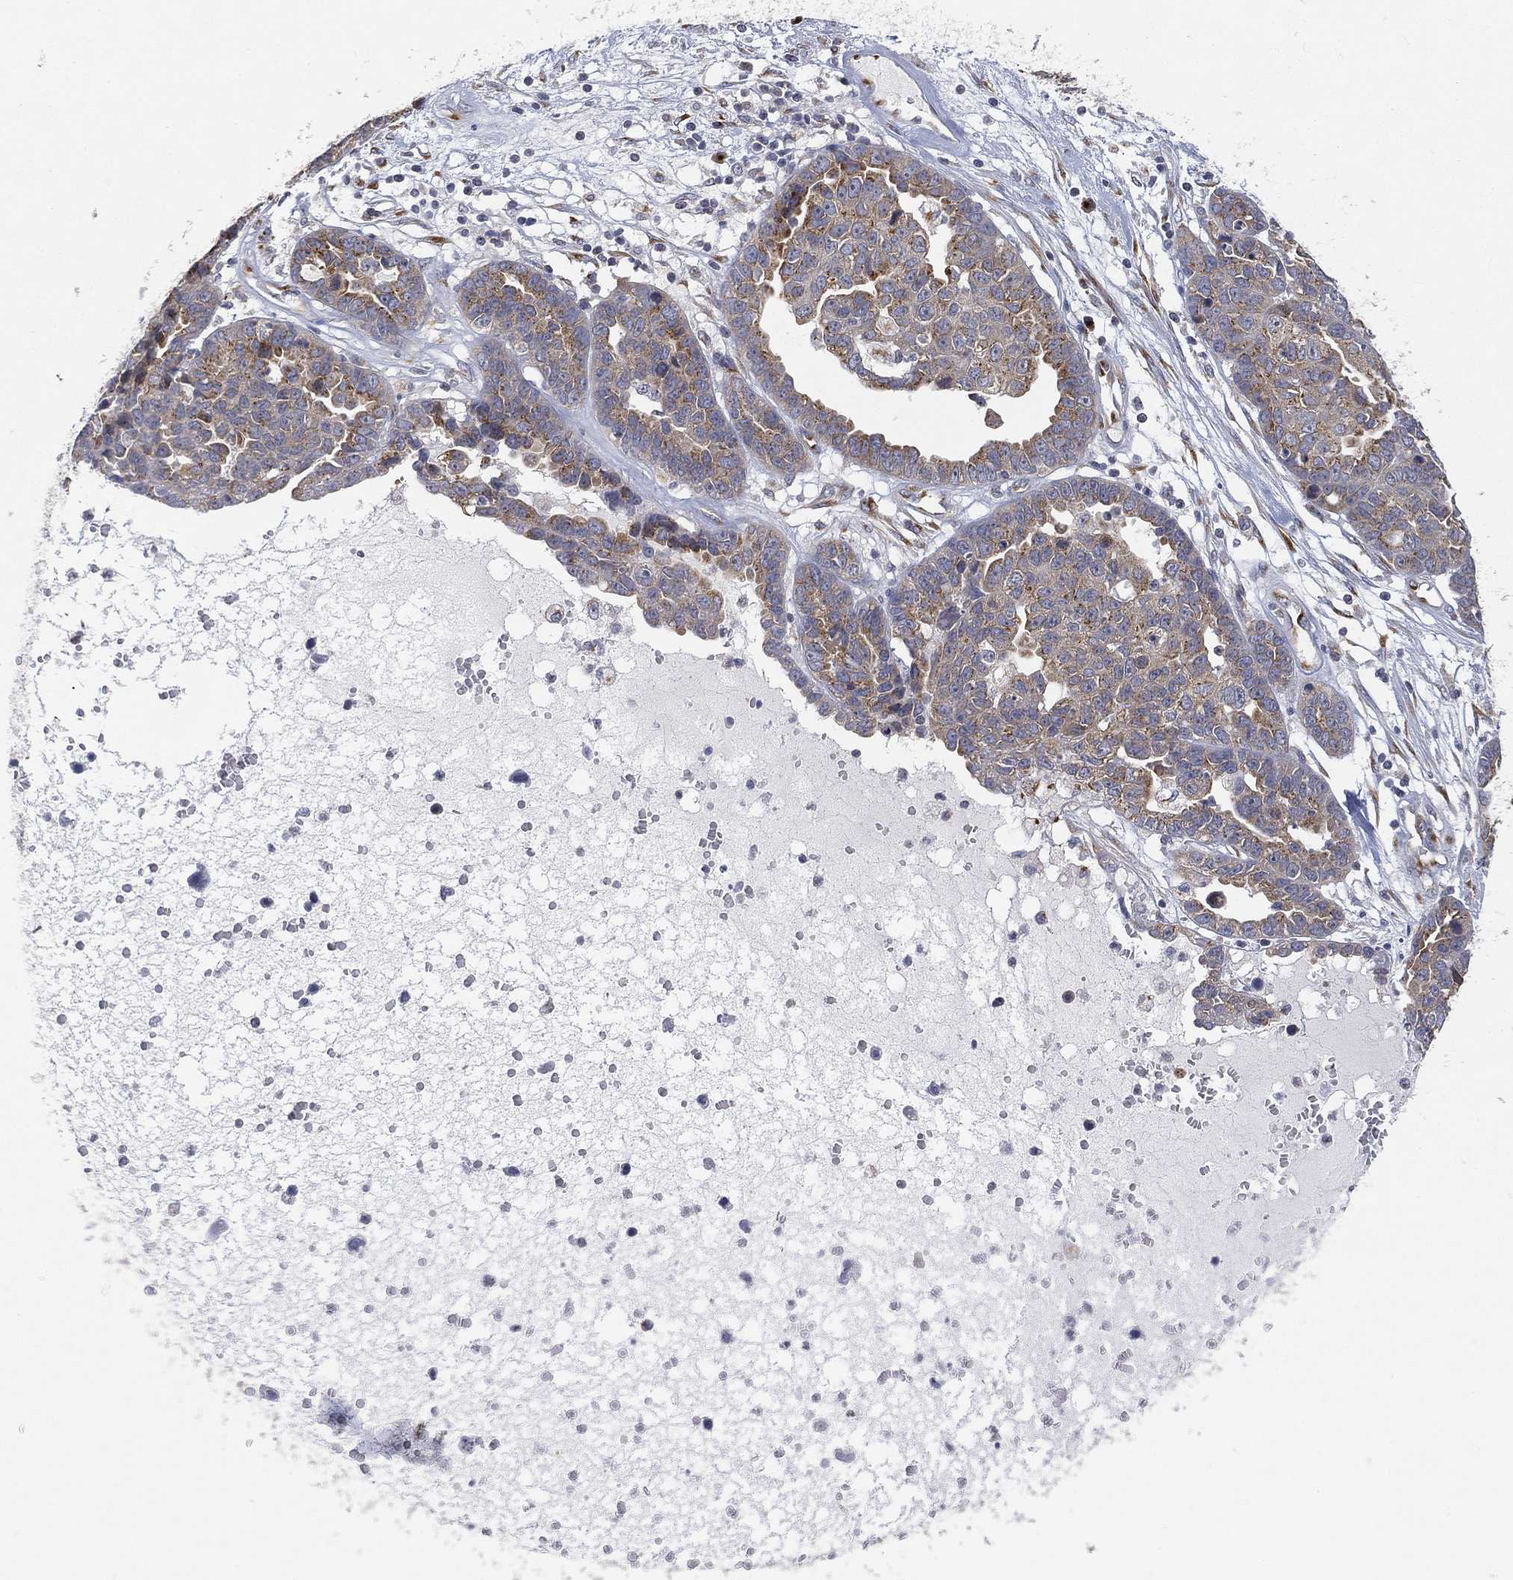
{"staining": {"intensity": "moderate", "quantity": "25%-75%", "location": "cytoplasmic/membranous"}, "tissue": "ovarian cancer", "cell_type": "Tumor cells", "image_type": "cancer", "snomed": [{"axis": "morphology", "description": "Cystadenocarcinoma, serous, NOS"}, {"axis": "topography", "description": "Ovary"}], "caption": "Immunohistochemistry (IHC) (DAB (3,3'-diaminobenzidine)) staining of ovarian cancer (serous cystadenocarcinoma) reveals moderate cytoplasmic/membranous protein positivity in about 25%-75% of tumor cells.", "gene": "TICAM1", "patient": {"sex": "female", "age": 87}}